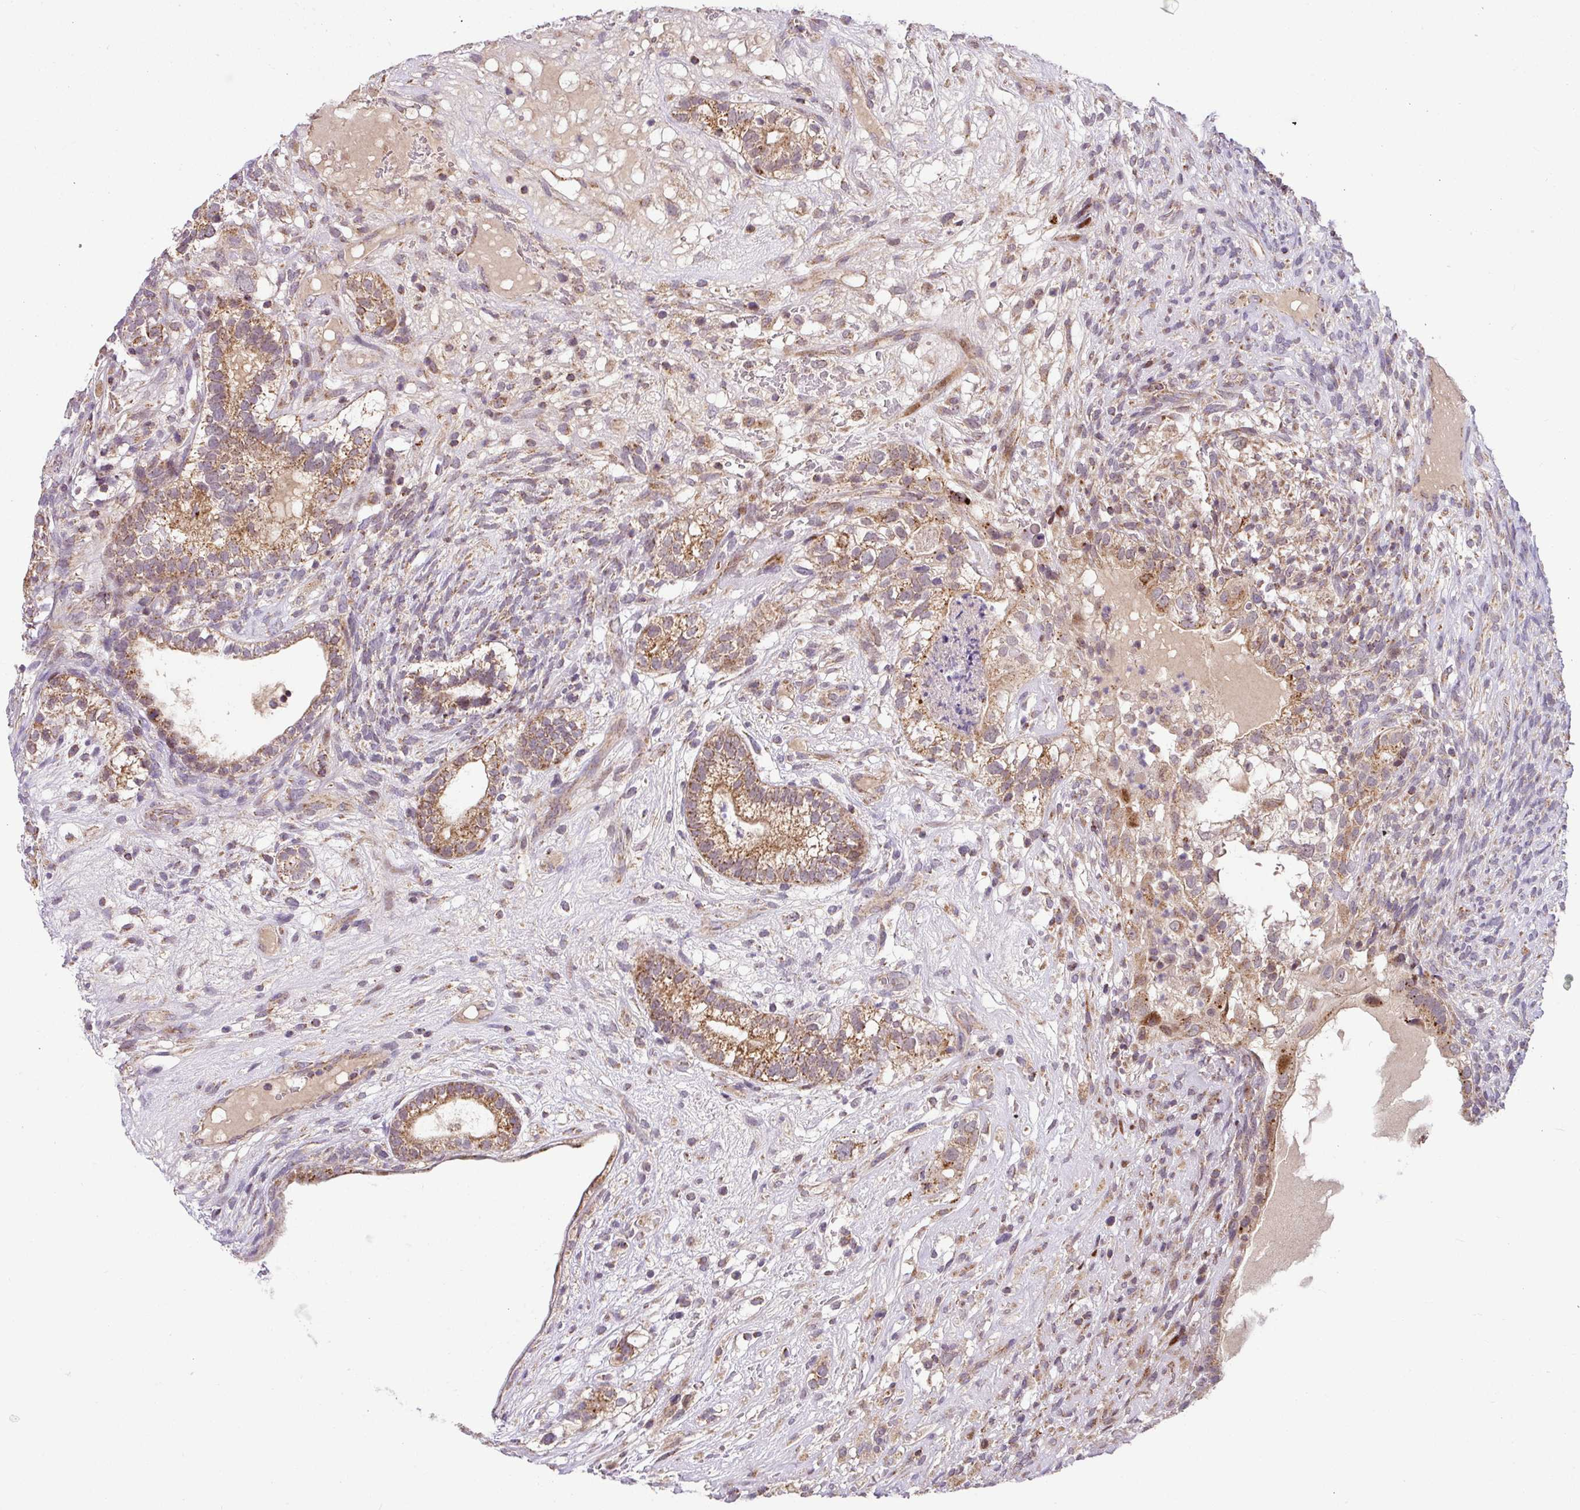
{"staining": {"intensity": "moderate", "quantity": "25%-75%", "location": "cytoplasmic/membranous"}, "tissue": "testis cancer", "cell_type": "Tumor cells", "image_type": "cancer", "snomed": [{"axis": "morphology", "description": "Seminoma, NOS"}, {"axis": "morphology", "description": "Carcinoma, Embryonal, NOS"}, {"axis": "topography", "description": "Testis"}], "caption": "Protein staining exhibits moderate cytoplasmic/membranous positivity in approximately 25%-75% of tumor cells in seminoma (testis).", "gene": "SARS2", "patient": {"sex": "male", "age": 41}}